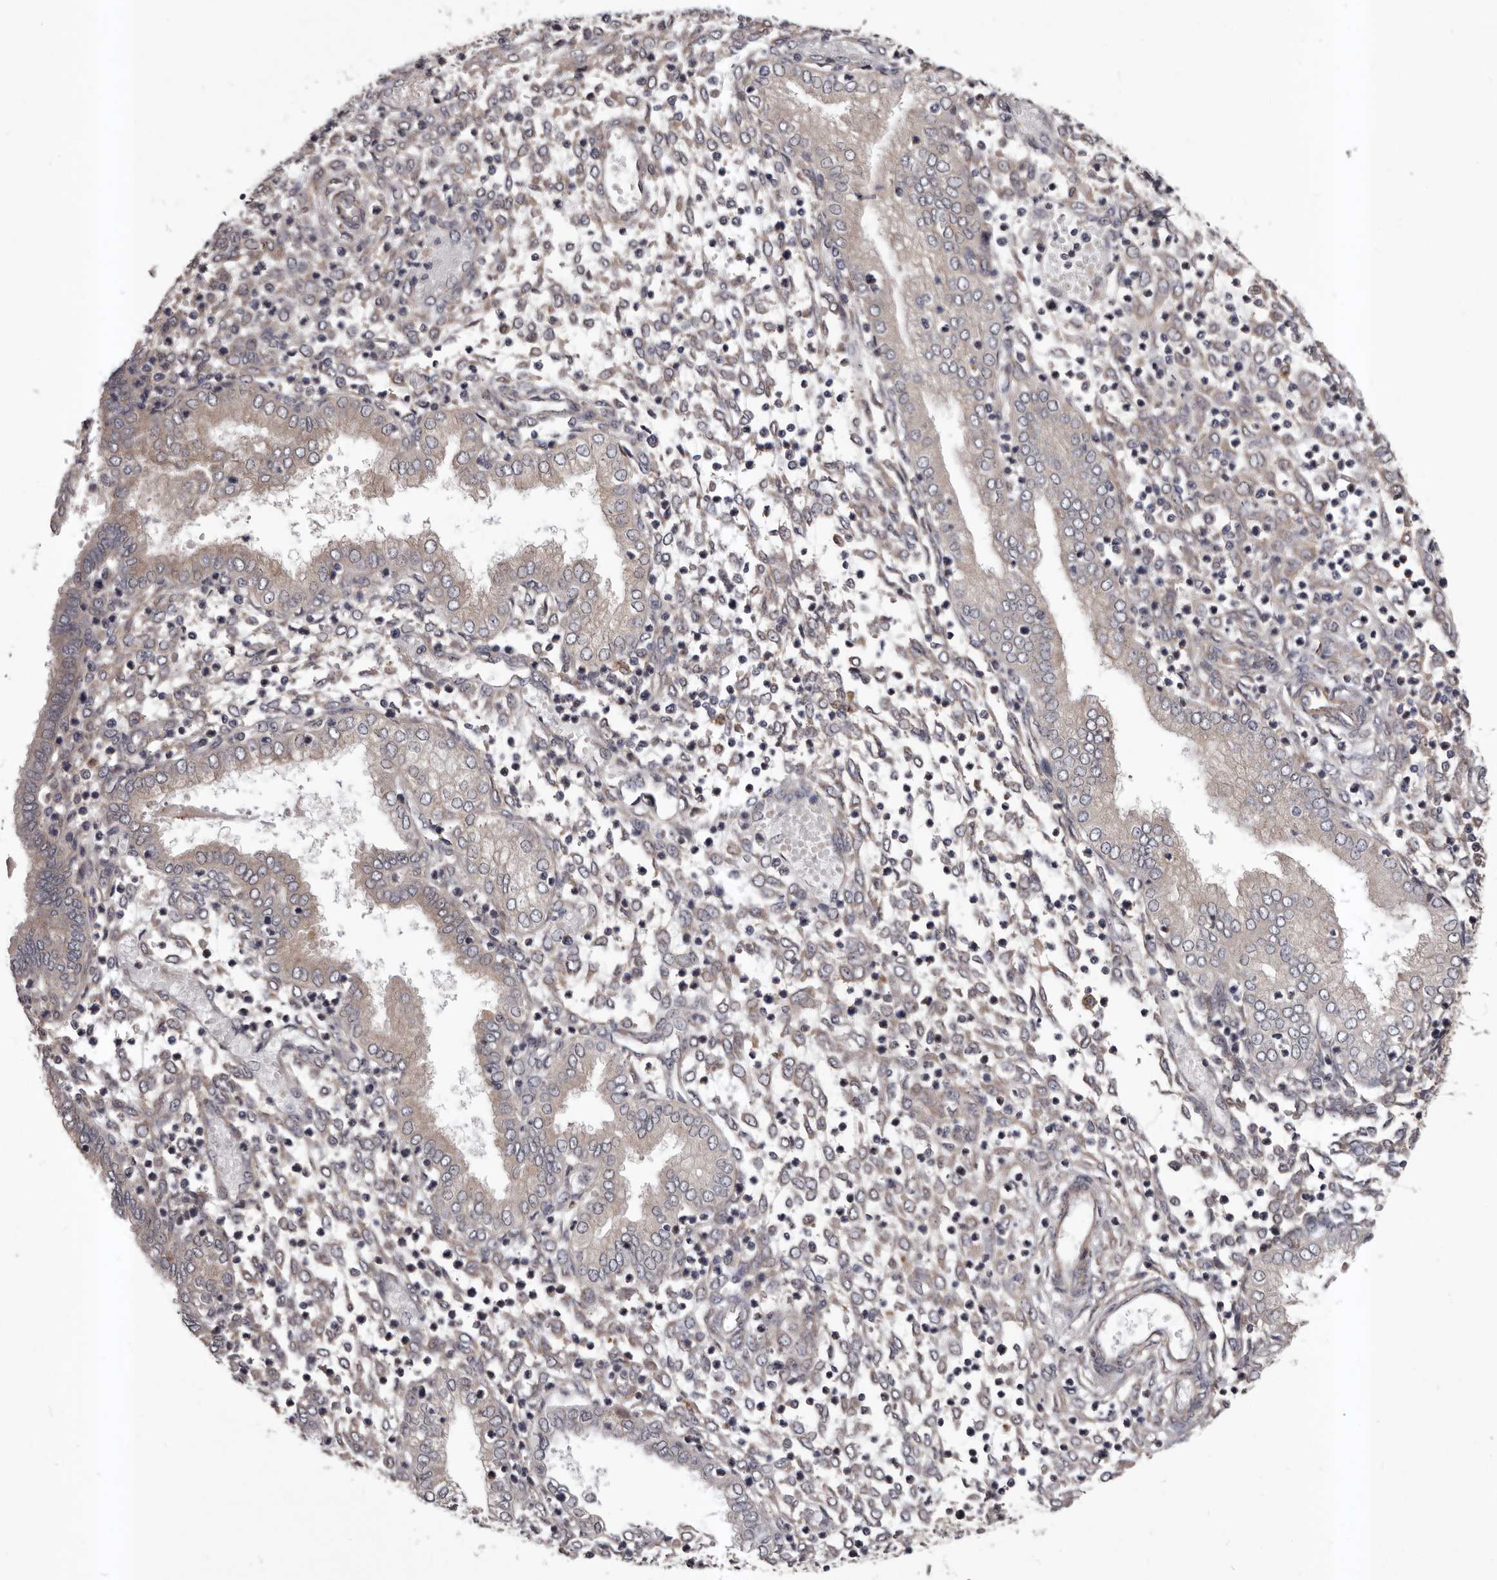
{"staining": {"intensity": "weak", "quantity": "25%-75%", "location": "cytoplasmic/membranous"}, "tissue": "endometrium", "cell_type": "Cells in endometrial stroma", "image_type": "normal", "snomed": [{"axis": "morphology", "description": "Normal tissue, NOS"}, {"axis": "topography", "description": "Endometrium"}], "caption": "Weak cytoplasmic/membranous staining is identified in about 25%-75% of cells in endometrial stroma in unremarkable endometrium. The staining is performed using DAB brown chromogen to label protein expression. The nuclei are counter-stained blue using hematoxylin.", "gene": "PRKD1", "patient": {"sex": "female", "age": 53}}